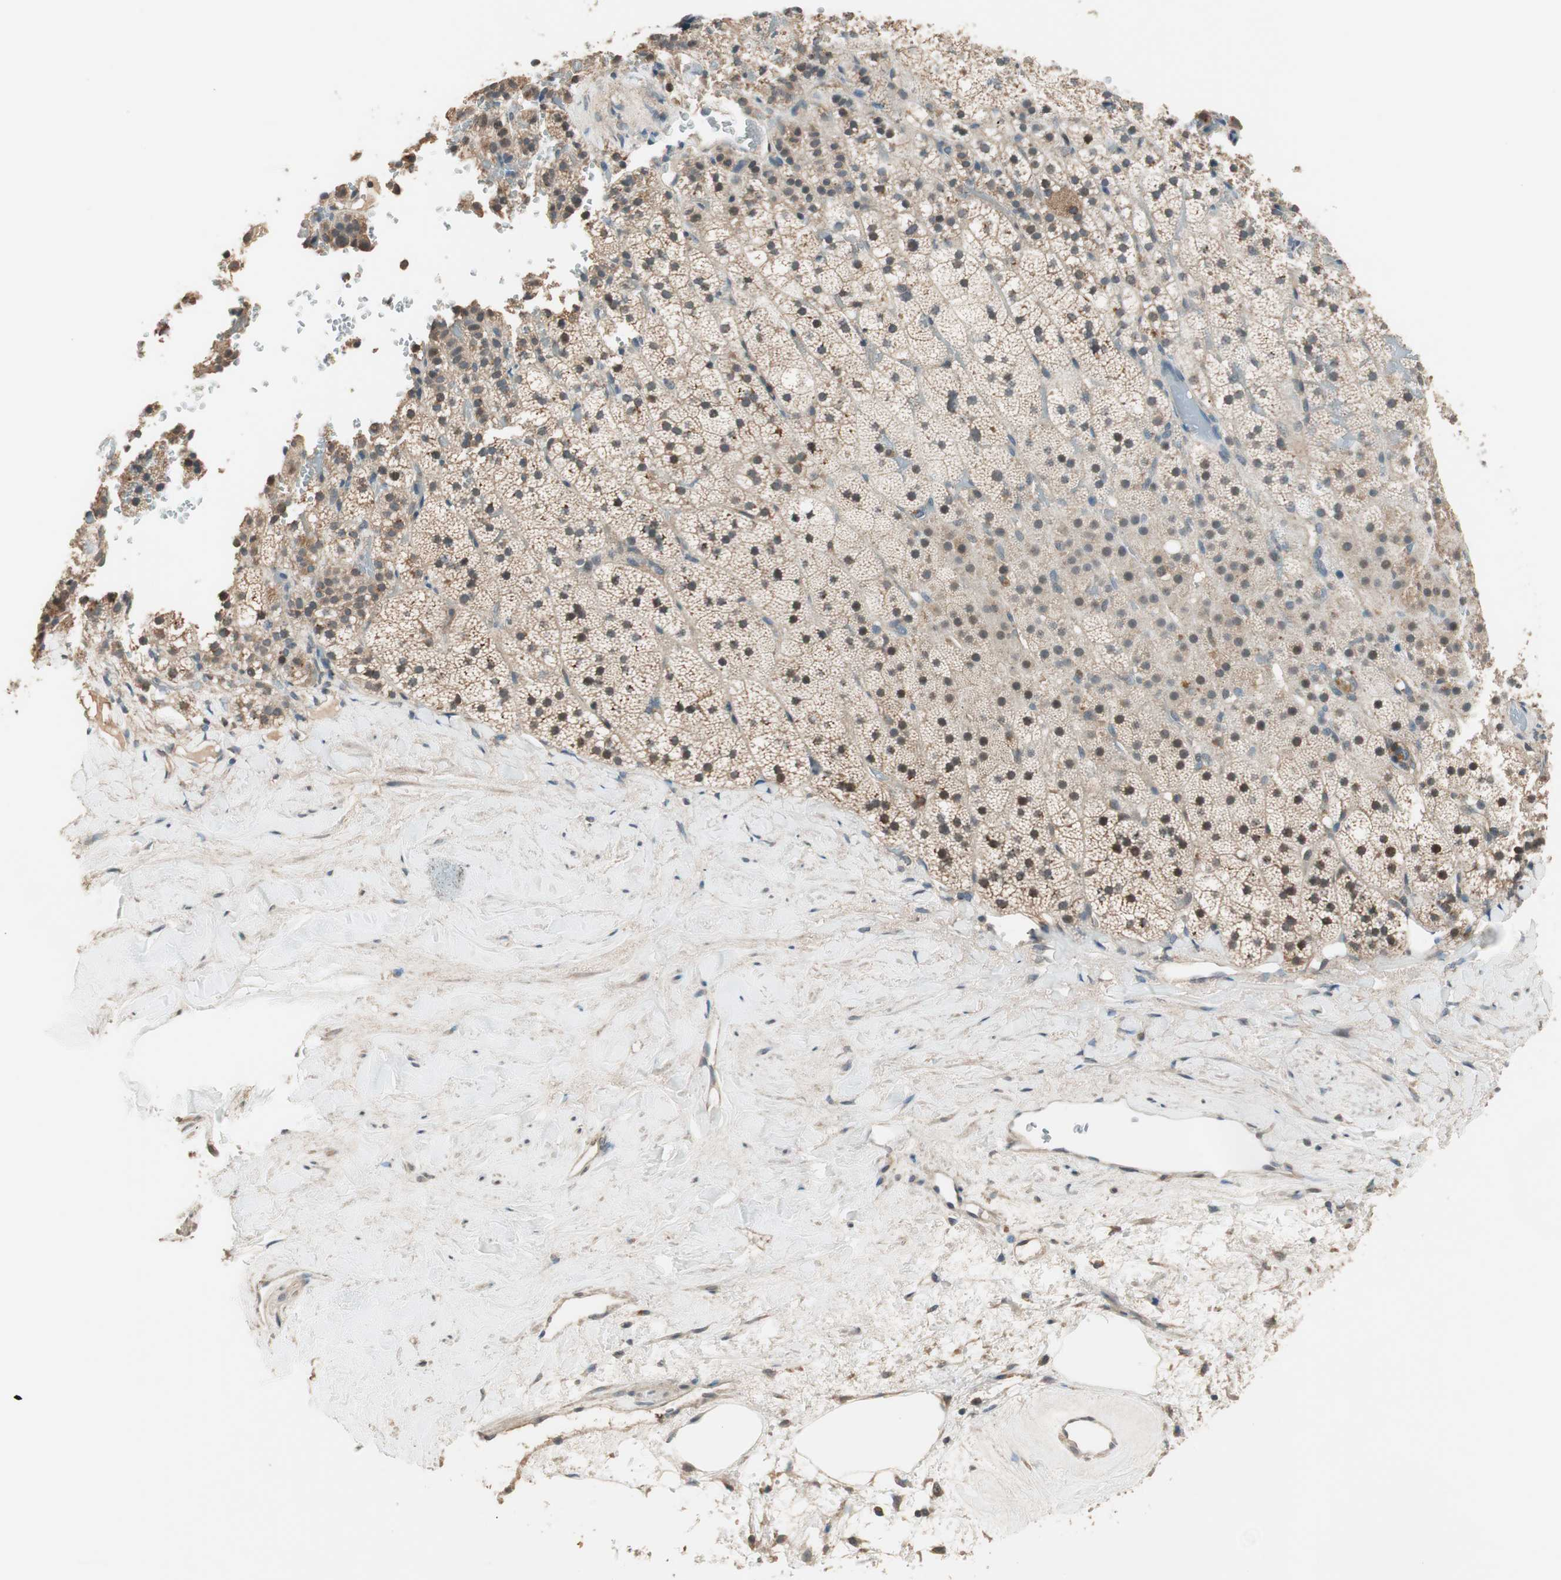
{"staining": {"intensity": "weak", "quantity": "<25%", "location": "nuclear"}, "tissue": "adrenal gland", "cell_type": "Glandular cells", "image_type": "normal", "snomed": [{"axis": "morphology", "description": "Normal tissue, NOS"}, {"axis": "topography", "description": "Adrenal gland"}], "caption": "Immunohistochemistry histopathology image of unremarkable adrenal gland stained for a protein (brown), which demonstrates no staining in glandular cells.", "gene": "TRIM21", "patient": {"sex": "male", "age": 35}}